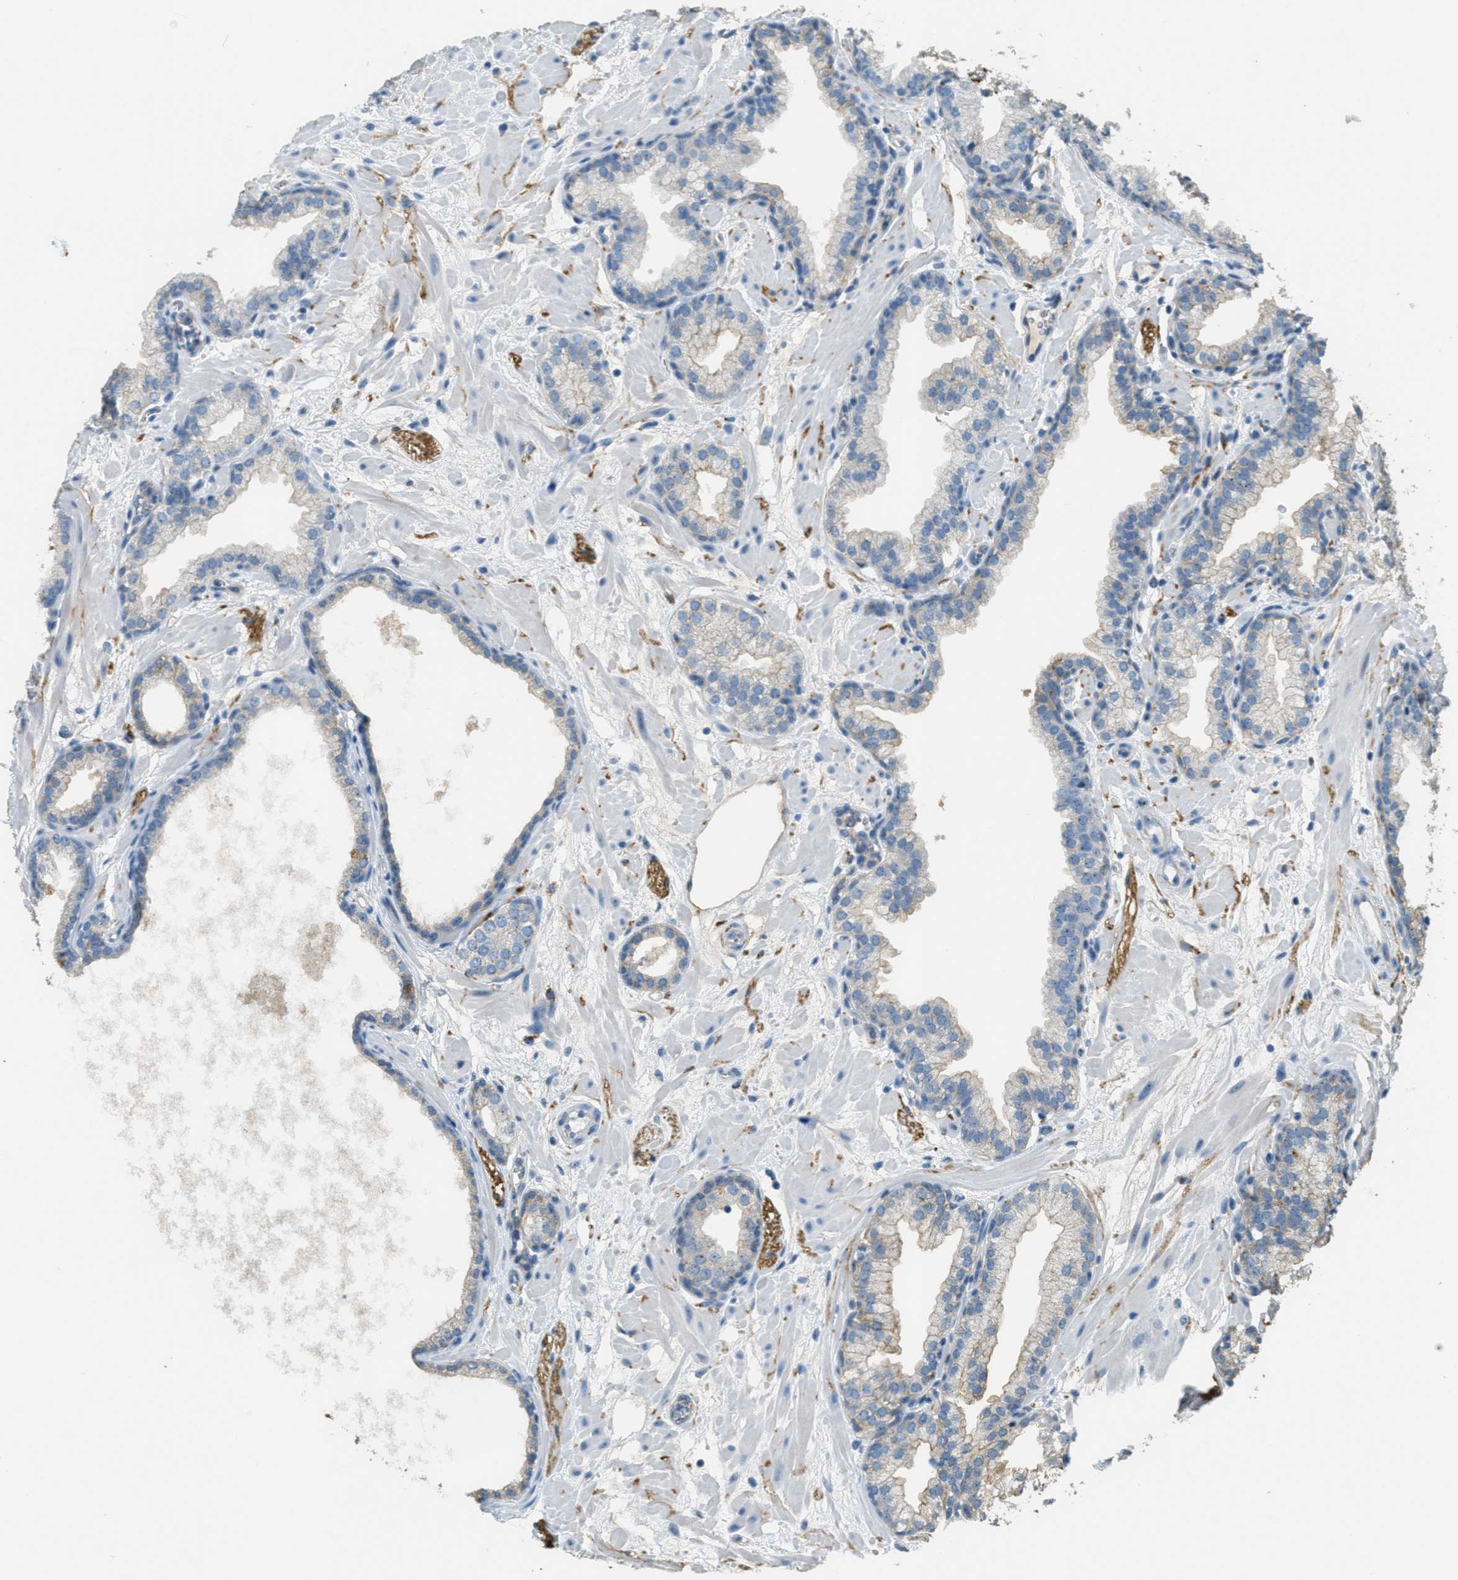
{"staining": {"intensity": "weak", "quantity": "25%-75%", "location": "cytoplasmic/membranous"}, "tissue": "prostate", "cell_type": "Glandular cells", "image_type": "normal", "snomed": [{"axis": "morphology", "description": "Normal tissue, NOS"}, {"axis": "morphology", "description": "Urothelial carcinoma, Low grade"}, {"axis": "topography", "description": "Urinary bladder"}, {"axis": "topography", "description": "Prostate"}], "caption": "A photomicrograph of prostate stained for a protein shows weak cytoplasmic/membranous brown staining in glandular cells. (IHC, brightfield microscopy, high magnification).", "gene": "OSMR", "patient": {"sex": "male", "age": 60}}